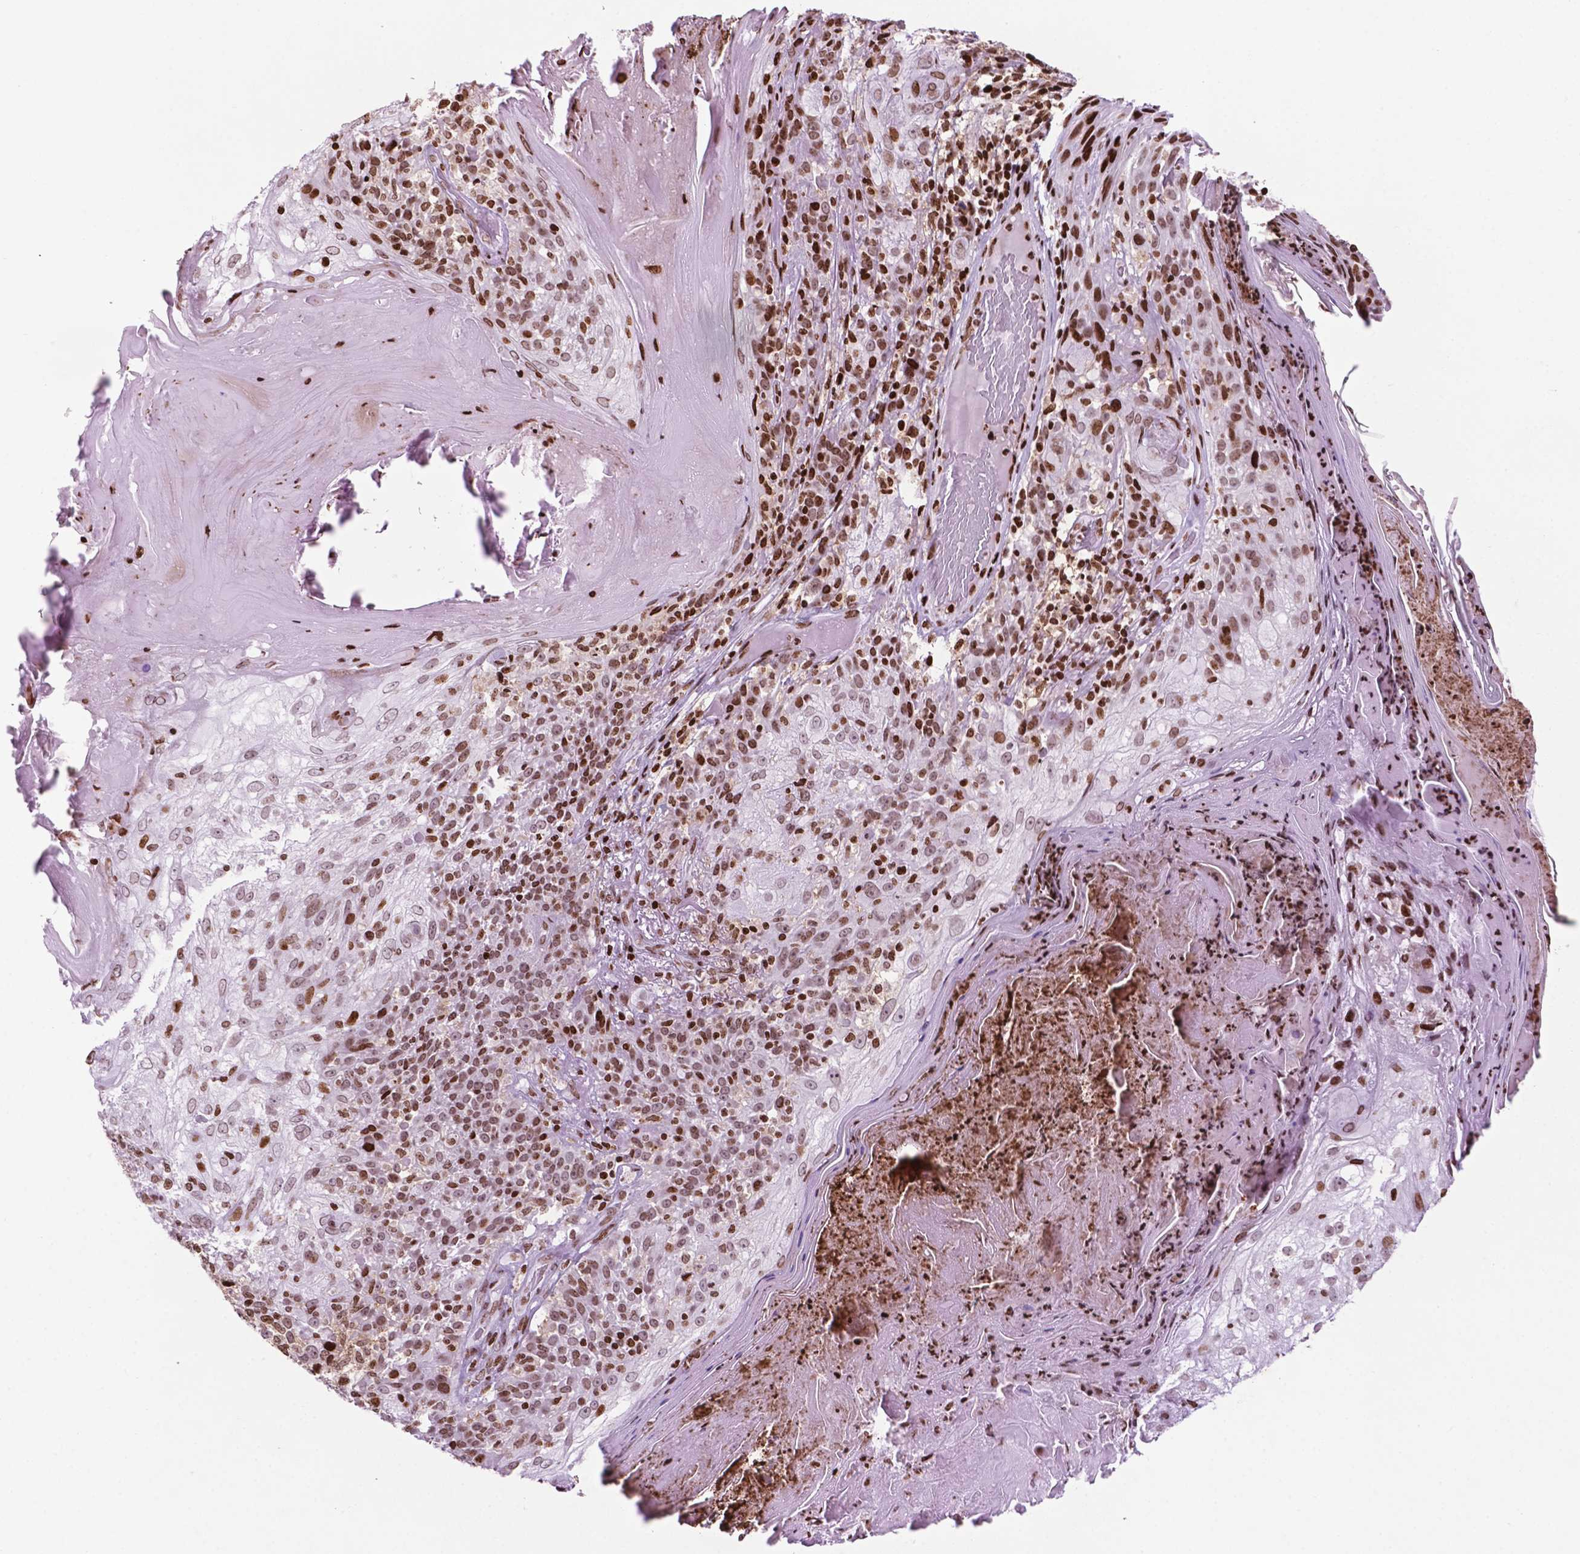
{"staining": {"intensity": "moderate", "quantity": ">75%", "location": "nuclear"}, "tissue": "skin cancer", "cell_type": "Tumor cells", "image_type": "cancer", "snomed": [{"axis": "morphology", "description": "Normal tissue, NOS"}, {"axis": "morphology", "description": "Squamous cell carcinoma, NOS"}, {"axis": "topography", "description": "Skin"}], "caption": "Squamous cell carcinoma (skin) stained with DAB immunohistochemistry (IHC) displays medium levels of moderate nuclear expression in about >75% of tumor cells.", "gene": "TMEM250", "patient": {"sex": "female", "age": 83}}